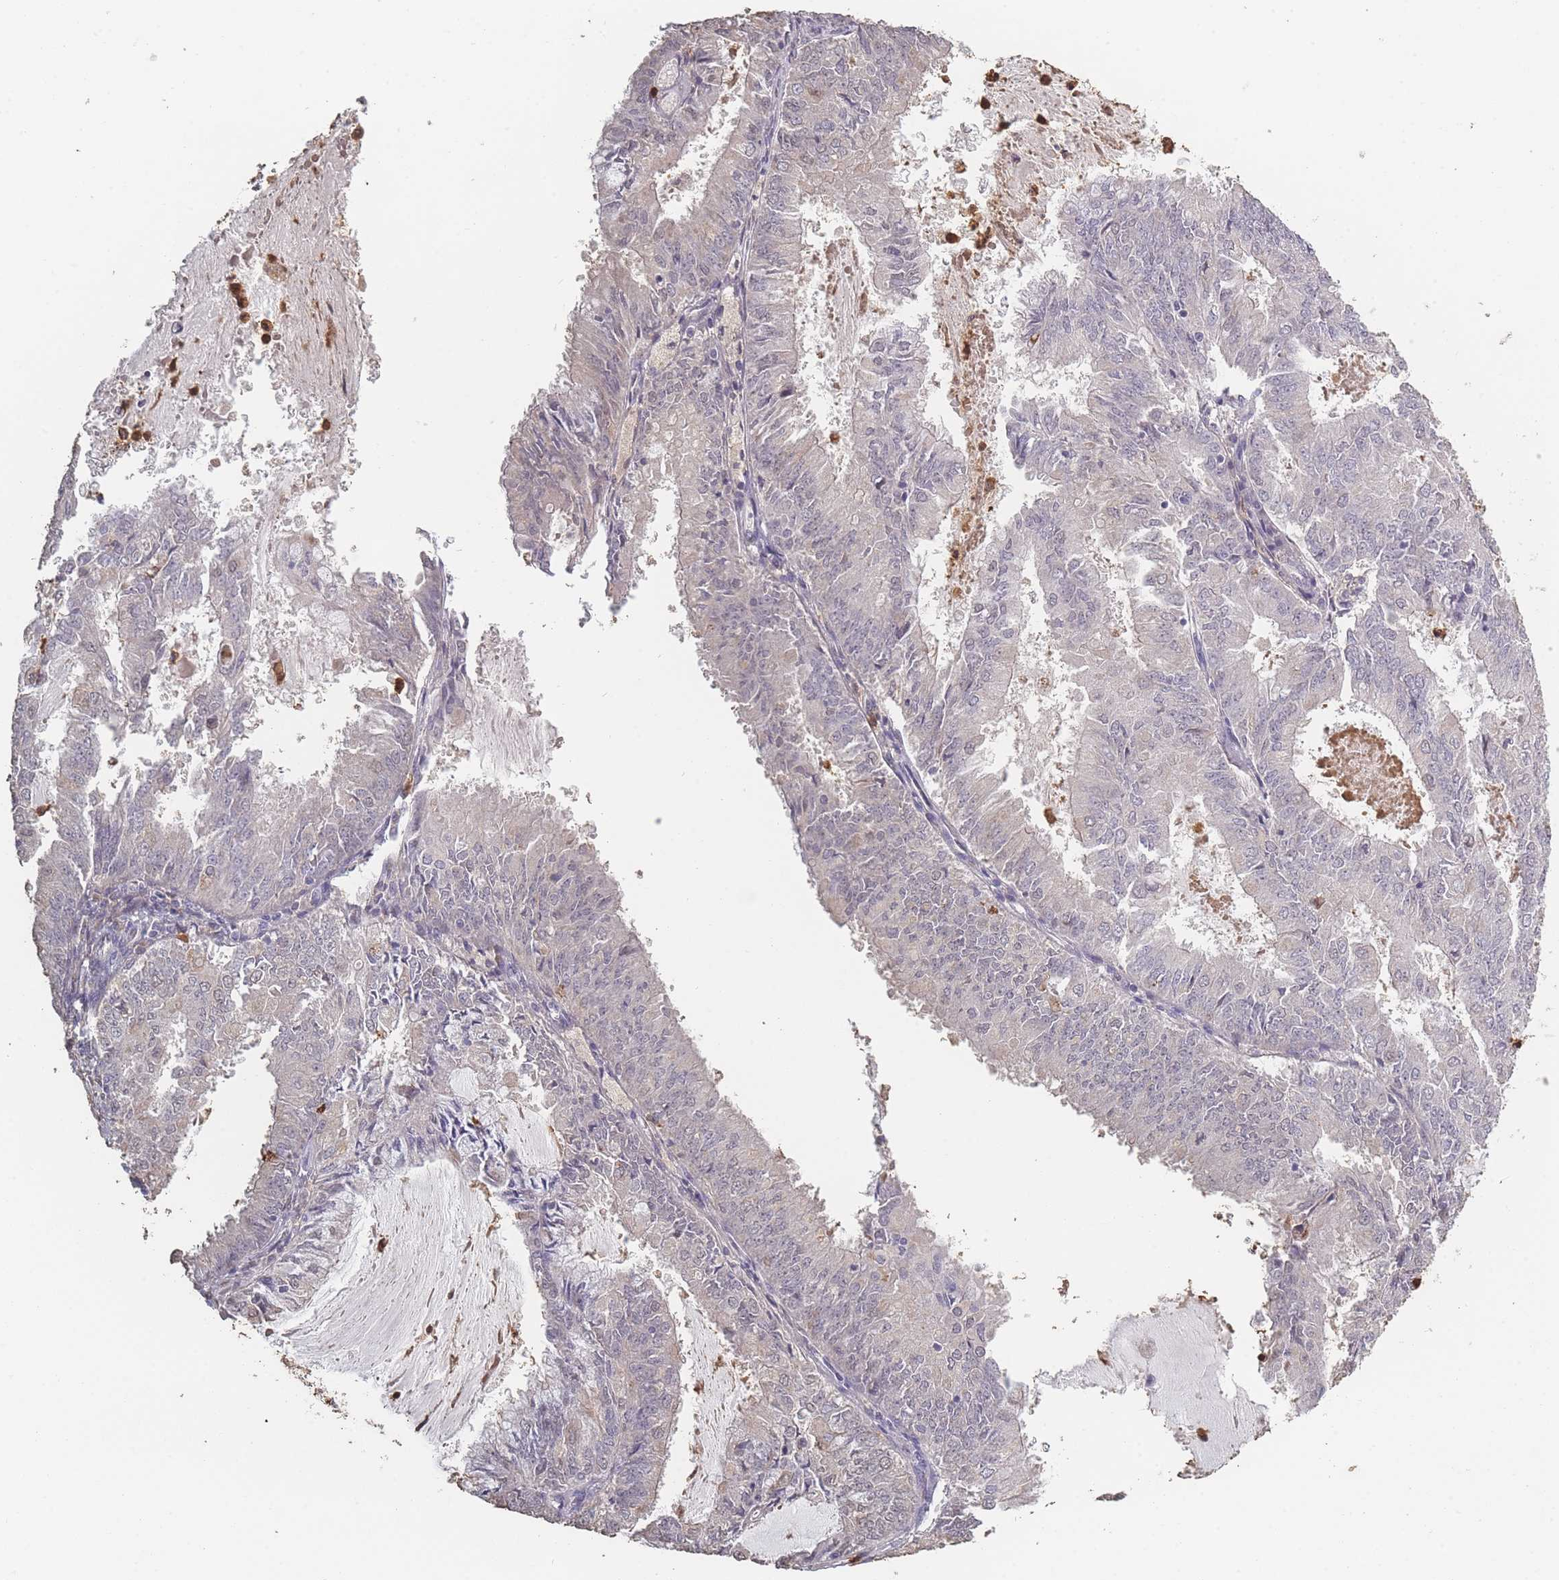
{"staining": {"intensity": "negative", "quantity": "none", "location": "none"}, "tissue": "endometrial cancer", "cell_type": "Tumor cells", "image_type": "cancer", "snomed": [{"axis": "morphology", "description": "Adenocarcinoma, NOS"}, {"axis": "topography", "description": "Endometrium"}], "caption": "Tumor cells are negative for brown protein staining in endometrial cancer (adenocarcinoma).", "gene": "BST1", "patient": {"sex": "female", "age": 57}}